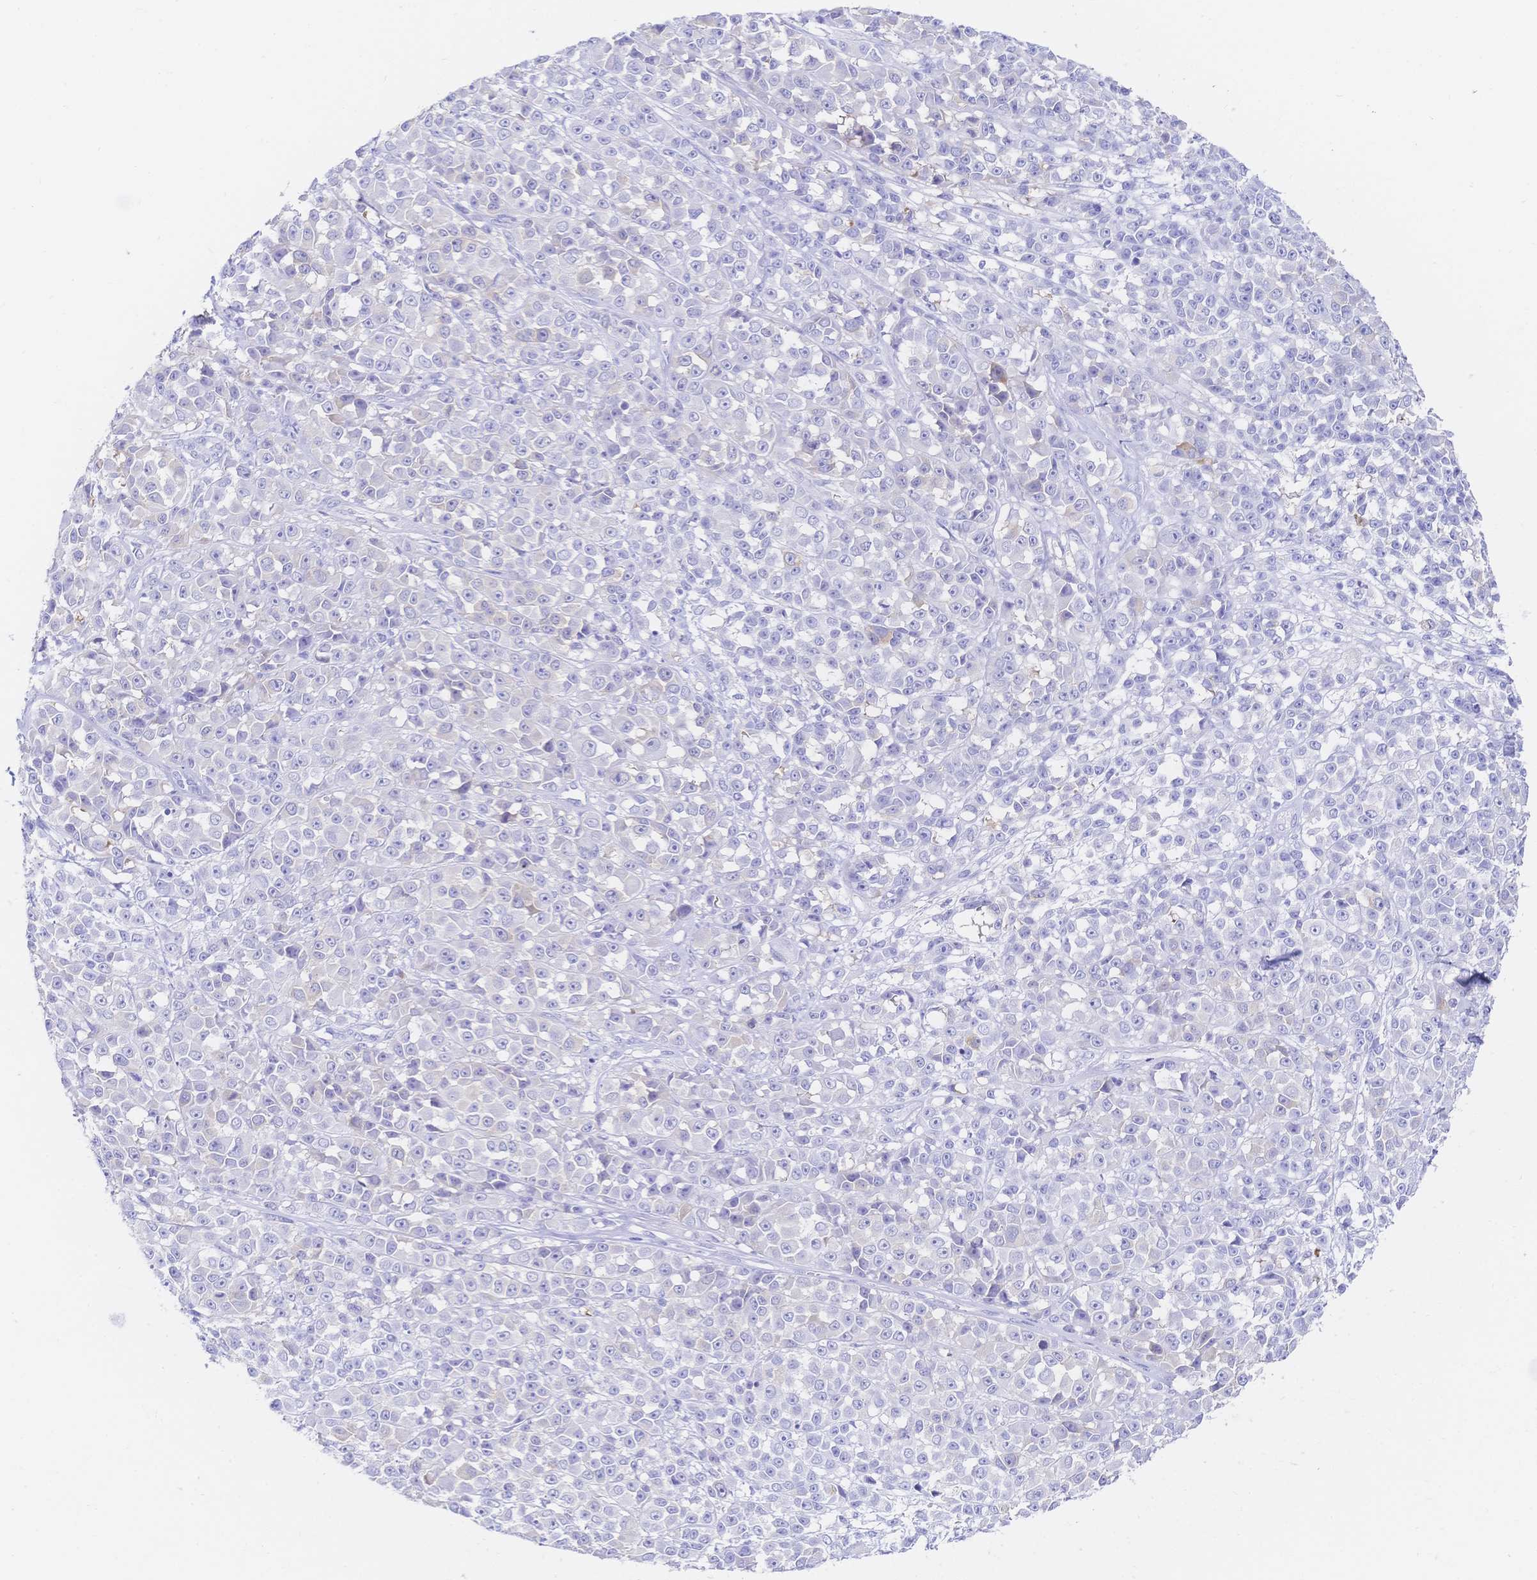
{"staining": {"intensity": "negative", "quantity": "none", "location": "none"}, "tissue": "melanoma", "cell_type": "Tumor cells", "image_type": "cancer", "snomed": [{"axis": "morphology", "description": "Malignant melanoma, NOS"}, {"axis": "topography", "description": "Skin"}, {"axis": "topography", "description": "Skin of back"}], "caption": "This is an immunohistochemistry (IHC) histopathology image of human malignant melanoma. There is no staining in tumor cells.", "gene": "RRM1", "patient": {"sex": "male", "age": 91}}